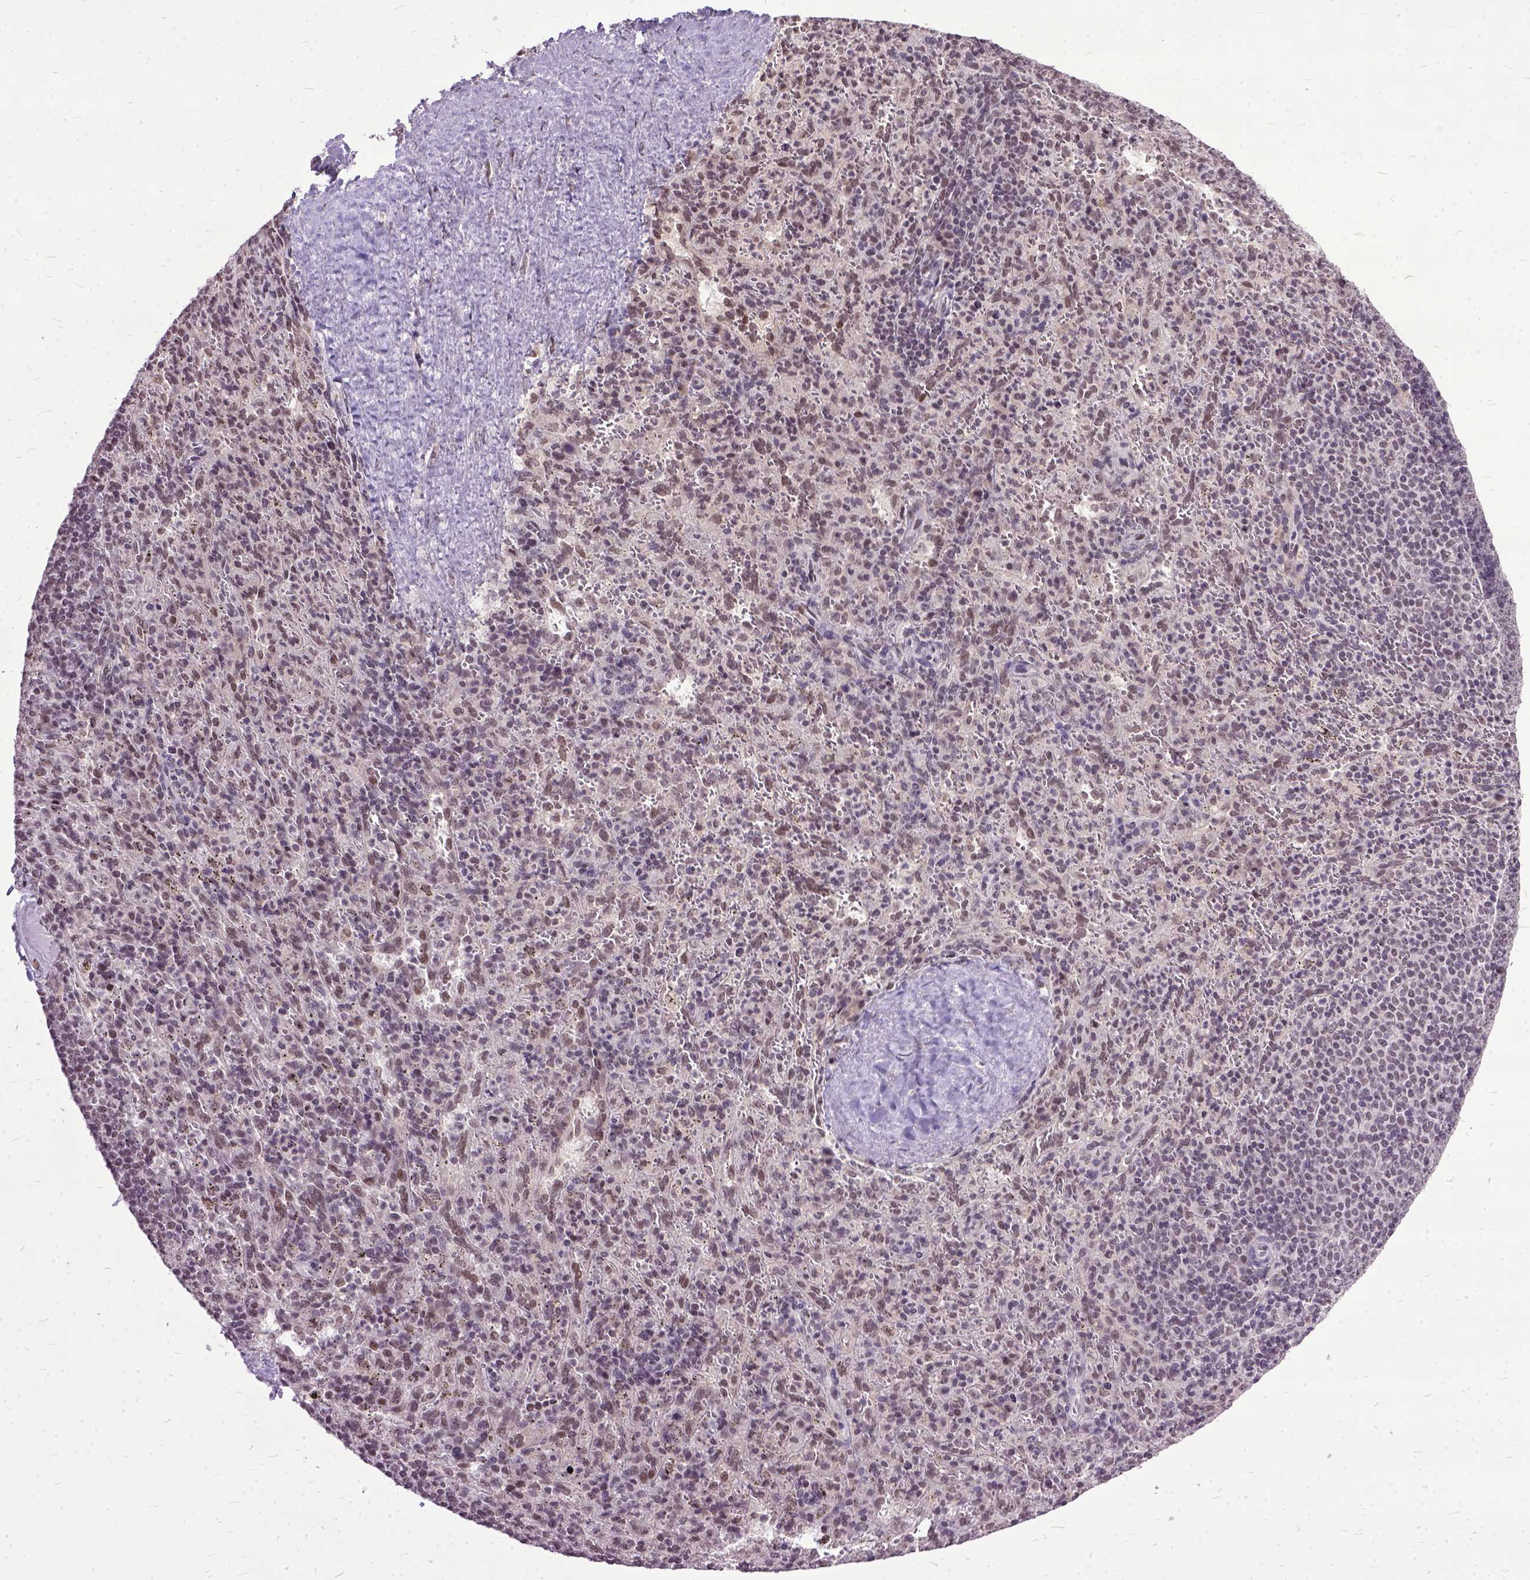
{"staining": {"intensity": "moderate", "quantity": "25%-75%", "location": "nuclear"}, "tissue": "spleen", "cell_type": "Cells in red pulp", "image_type": "normal", "snomed": [{"axis": "morphology", "description": "Normal tissue, NOS"}, {"axis": "topography", "description": "Spleen"}], "caption": "This micrograph exhibits immunohistochemistry (IHC) staining of unremarkable spleen, with medium moderate nuclear positivity in approximately 25%-75% of cells in red pulp.", "gene": "ORC5", "patient": {"sex": "male", "age": 57}}